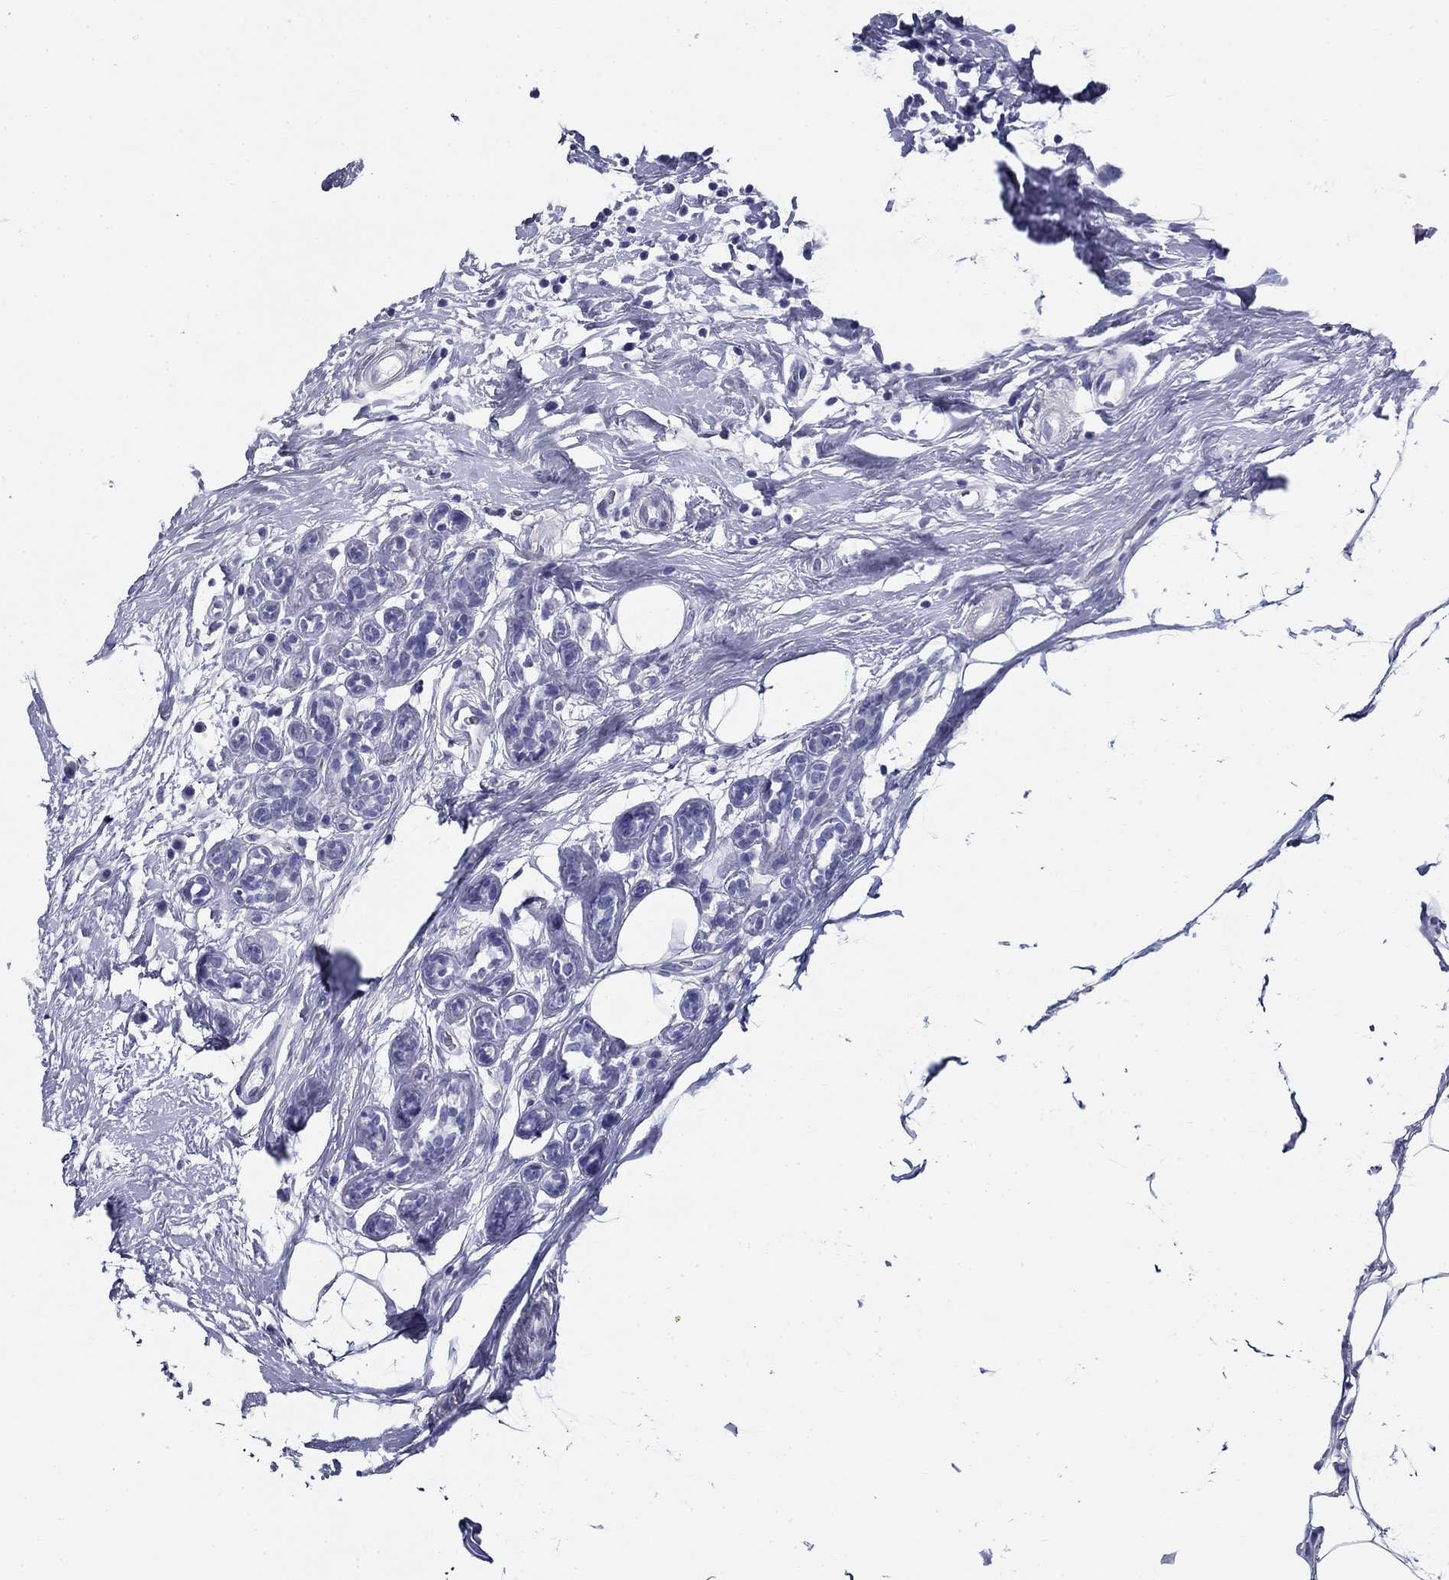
{"staining": {"intensity": "negative", "quantity": "none", "location": "none"}, "tissue": "breast cancer", "cell_type": "Tumor cells", "image_type": "cancer", "snomed": [{"axis": "morphology", "description": "Duct carcinoma"}, {"axis": "topography", "description": "Breast"}], "caption": "Breast invasive ductal carcinoma was stained to show a protein in brown. There is no significant positivity in tumor cells.", "gene": "UPB1", "patient": {"sex": "female", "age": 45}}